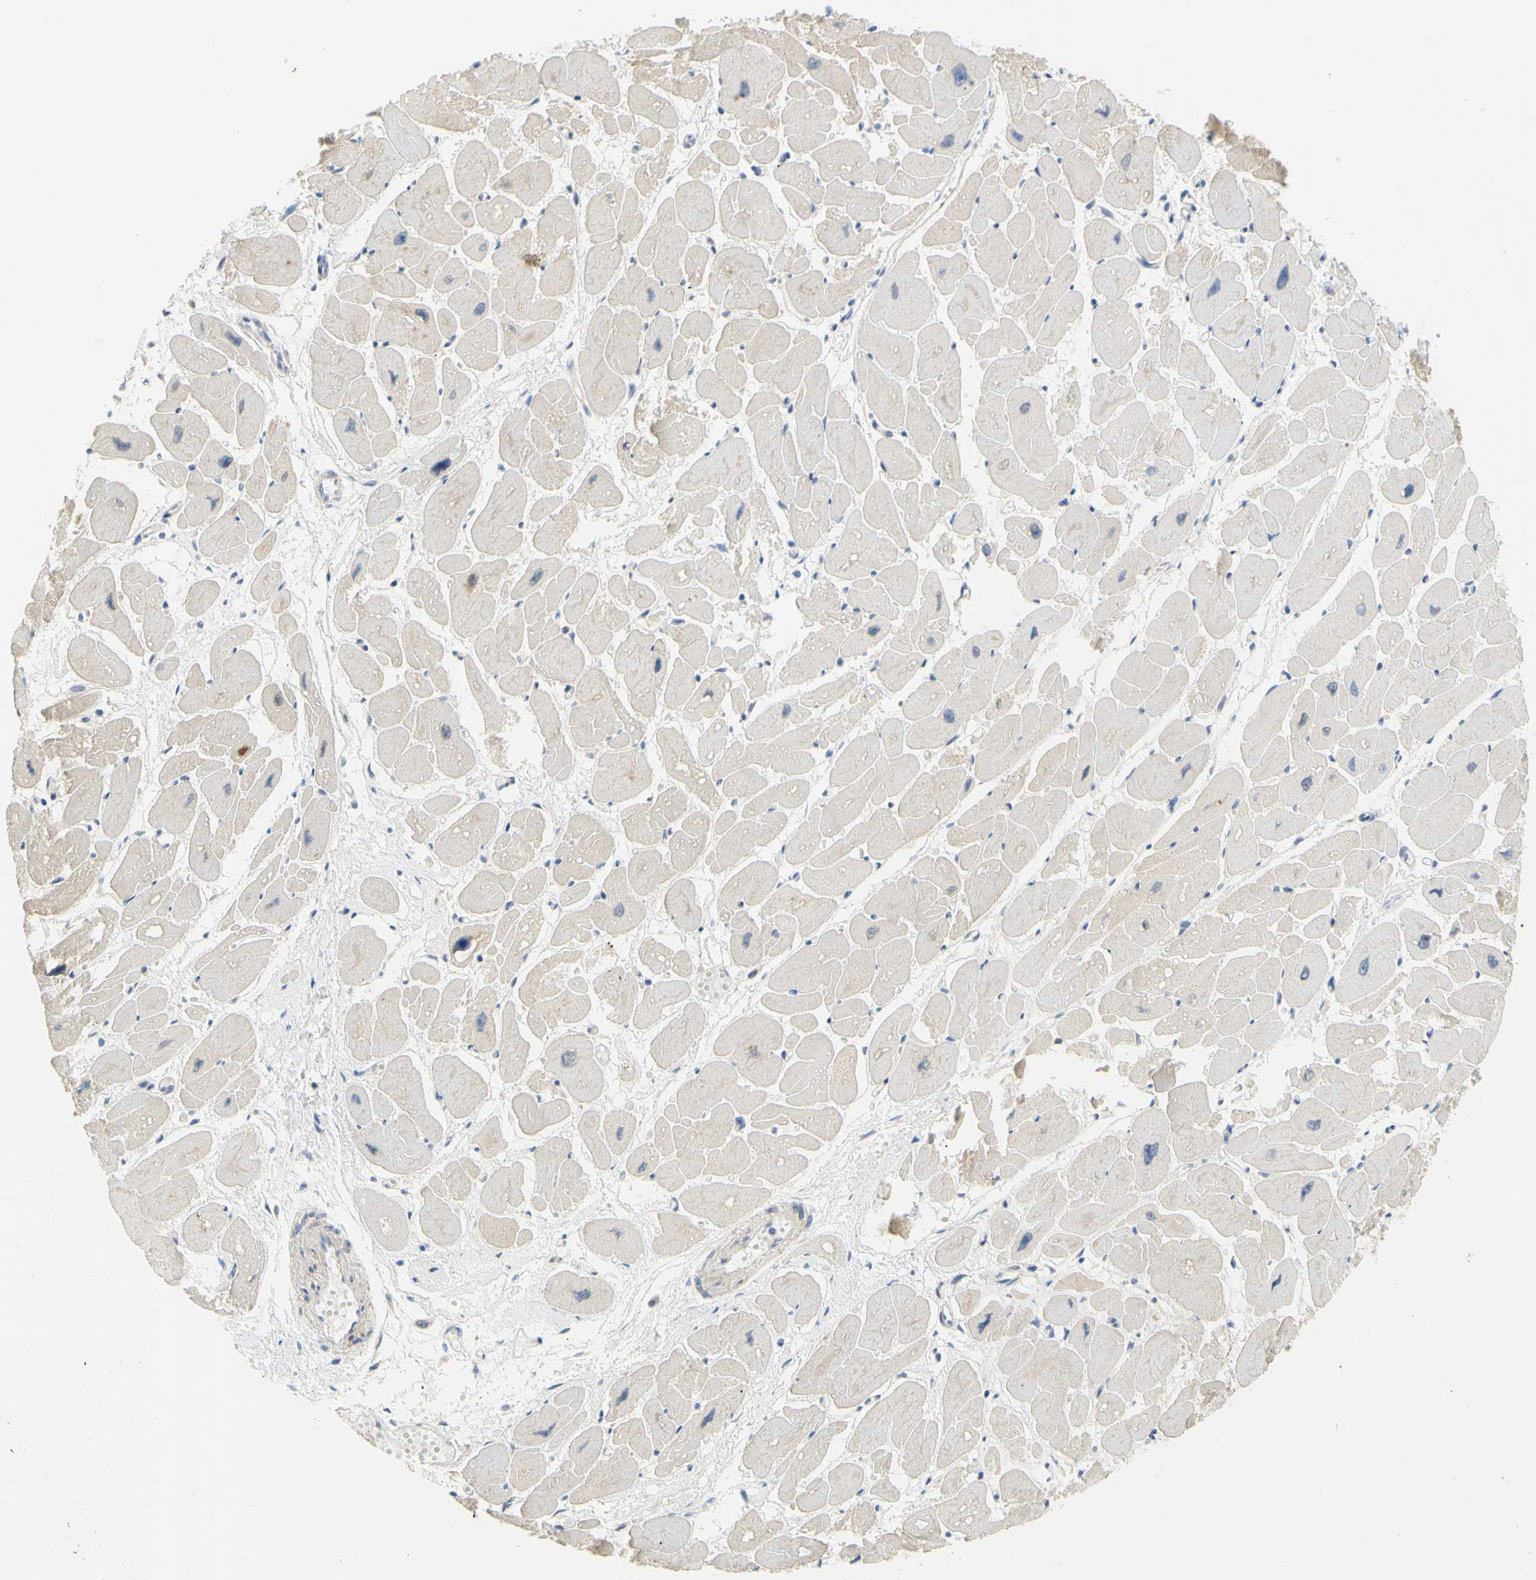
{"staining": {"intensity": "weak", "quantity": ">75%", "location": "cytoplasmic/membranous"}, "tissue": "heart muscle", "cell_type": "Cardiomyocytes", "image_type": "normal", "snomed": [{"axis": "morphology", "description": "Normal tissue, NOS"}, {"axis": "topography", "description": "Heart"}], "caption": "Brown immunohistochemical staining in unremarkable heart muscle shows weak cytoplasmic/membranous expression in about >75% of cardiomyocytes. (Brightfield microscopy of DAB IHC at high magnification).", "gene": "CCNB2", "patient": {"sex": "female", "age": 54}}